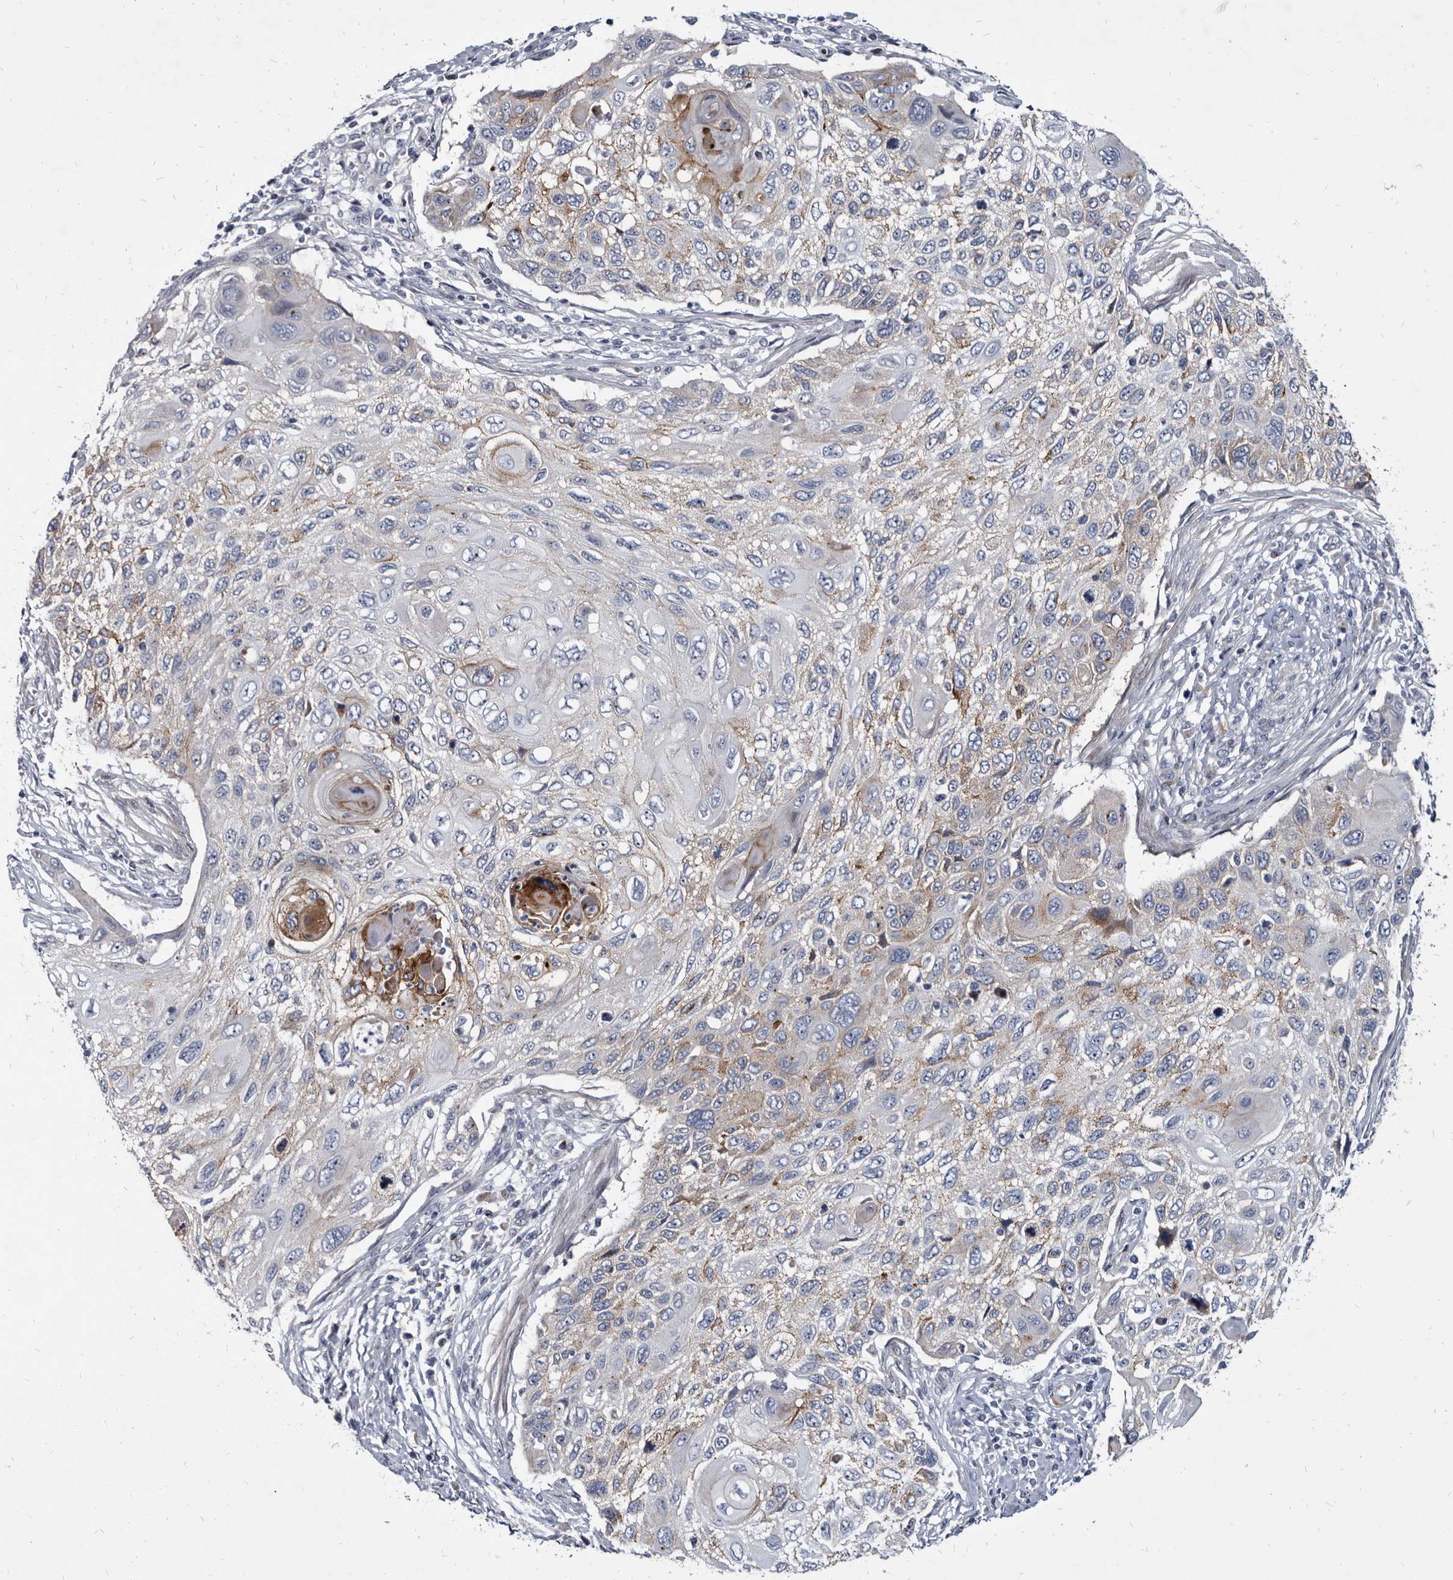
{"staining": {"intensity": "moderate", "quantity": "25%-75%", "location": "cytoplasmic/membranous"}, "tissue": "cervical cancer", "cell_type": "Tumor cells", "image_type": "cancer", "snomed": [{"axis": "morphology", "description": "Squamous cell carcinoma, NOS"}, {"axis": "topography", "description": "Cervix"}], "caption": "Protein expression analysis of squamous cell carcinoma (cervical) displays moderate cytoplasmic/membranous positivity in approximately 25%-75% of tumor cells. (DAB IHC, brown staining for protein, blue staining for nuclei).", "gene": "PRSS8", "patient": {"sex": "female", "age": 70}}